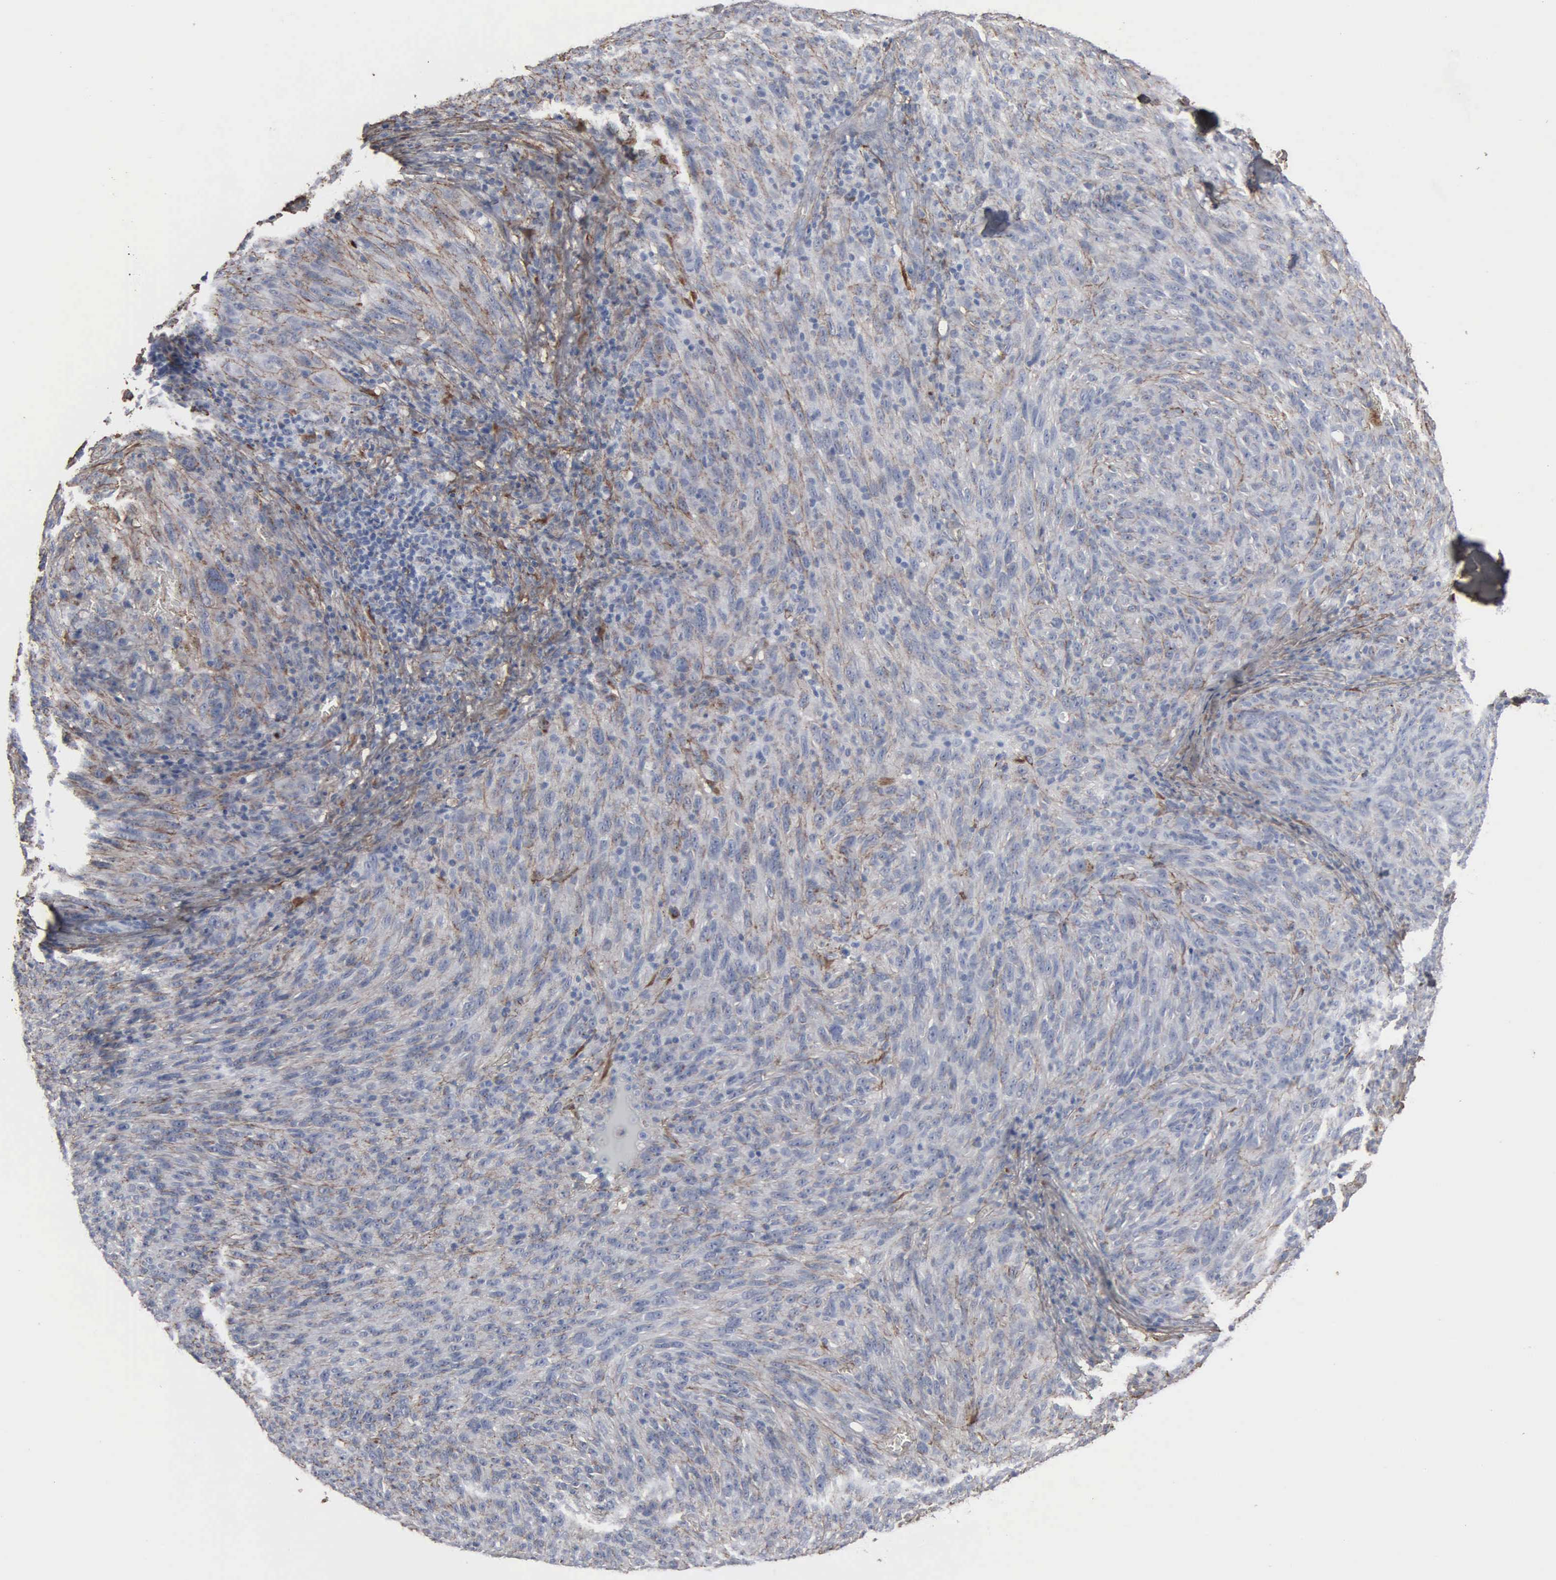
{"staining": {"intensity": "weak", "quantity": "25%-75%", "location": "cytoplasmic/membranous"}, "tissue": "melanoma", "cell_type": "Tumor cells", "image_type": "cancer", "snomed": [{"axis": "morphology", "description": "Malignant melanoma, NOS"}, {"axis": "topography", "description": "Skin"}], "caption": "Weak cytoplasmic/membranous positivity is seen in approximately 25%-75% of tumor cells in melanoma.", "gene": "FN1", "patient": {"sex": "male", "age": 76}}